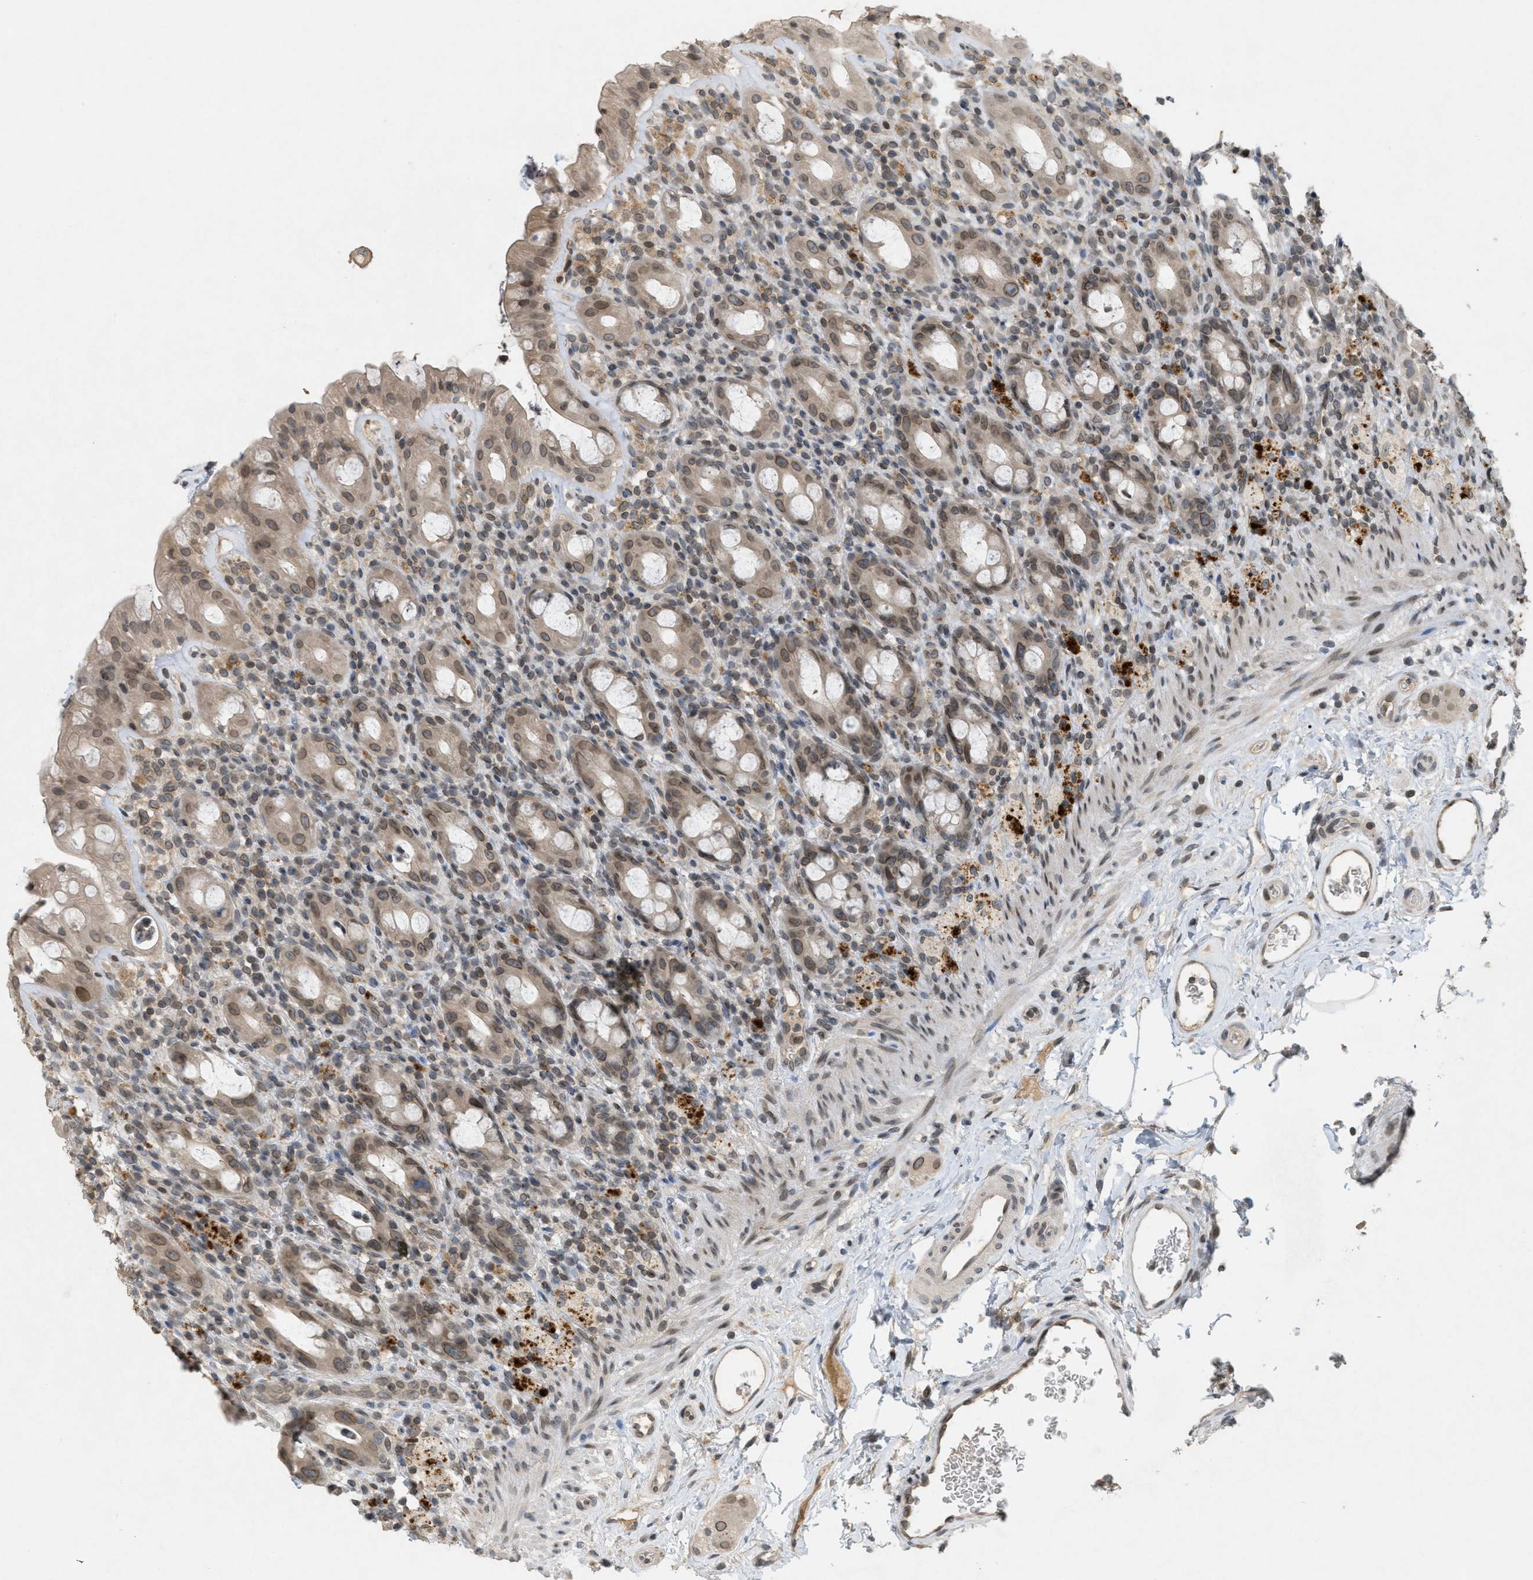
{"staining": {"intensity": "weak", "quantity": ">75%", "location": "cytoplasmic/membranous,nuclear"}, "tissue": "rectum", "cell_type": "Glandular cells", "image_type": "normal", "snomed": [{"axis": "morphology", "description": "Normal tissue, NOS"}, {"axis": "topography", "description": "Rectum"}], "caption": "An image of rectum stained for a protein reveals weak cytoplasmic/membranous,nuclear brown staining in glandular cells. The staining is performed using DAB brown chromogen to label protein expression. The nuclei are counter-stained blue using hematoxylin.", "gene": "ABHD6", "patient": {"sex": "male", "age": 44}}